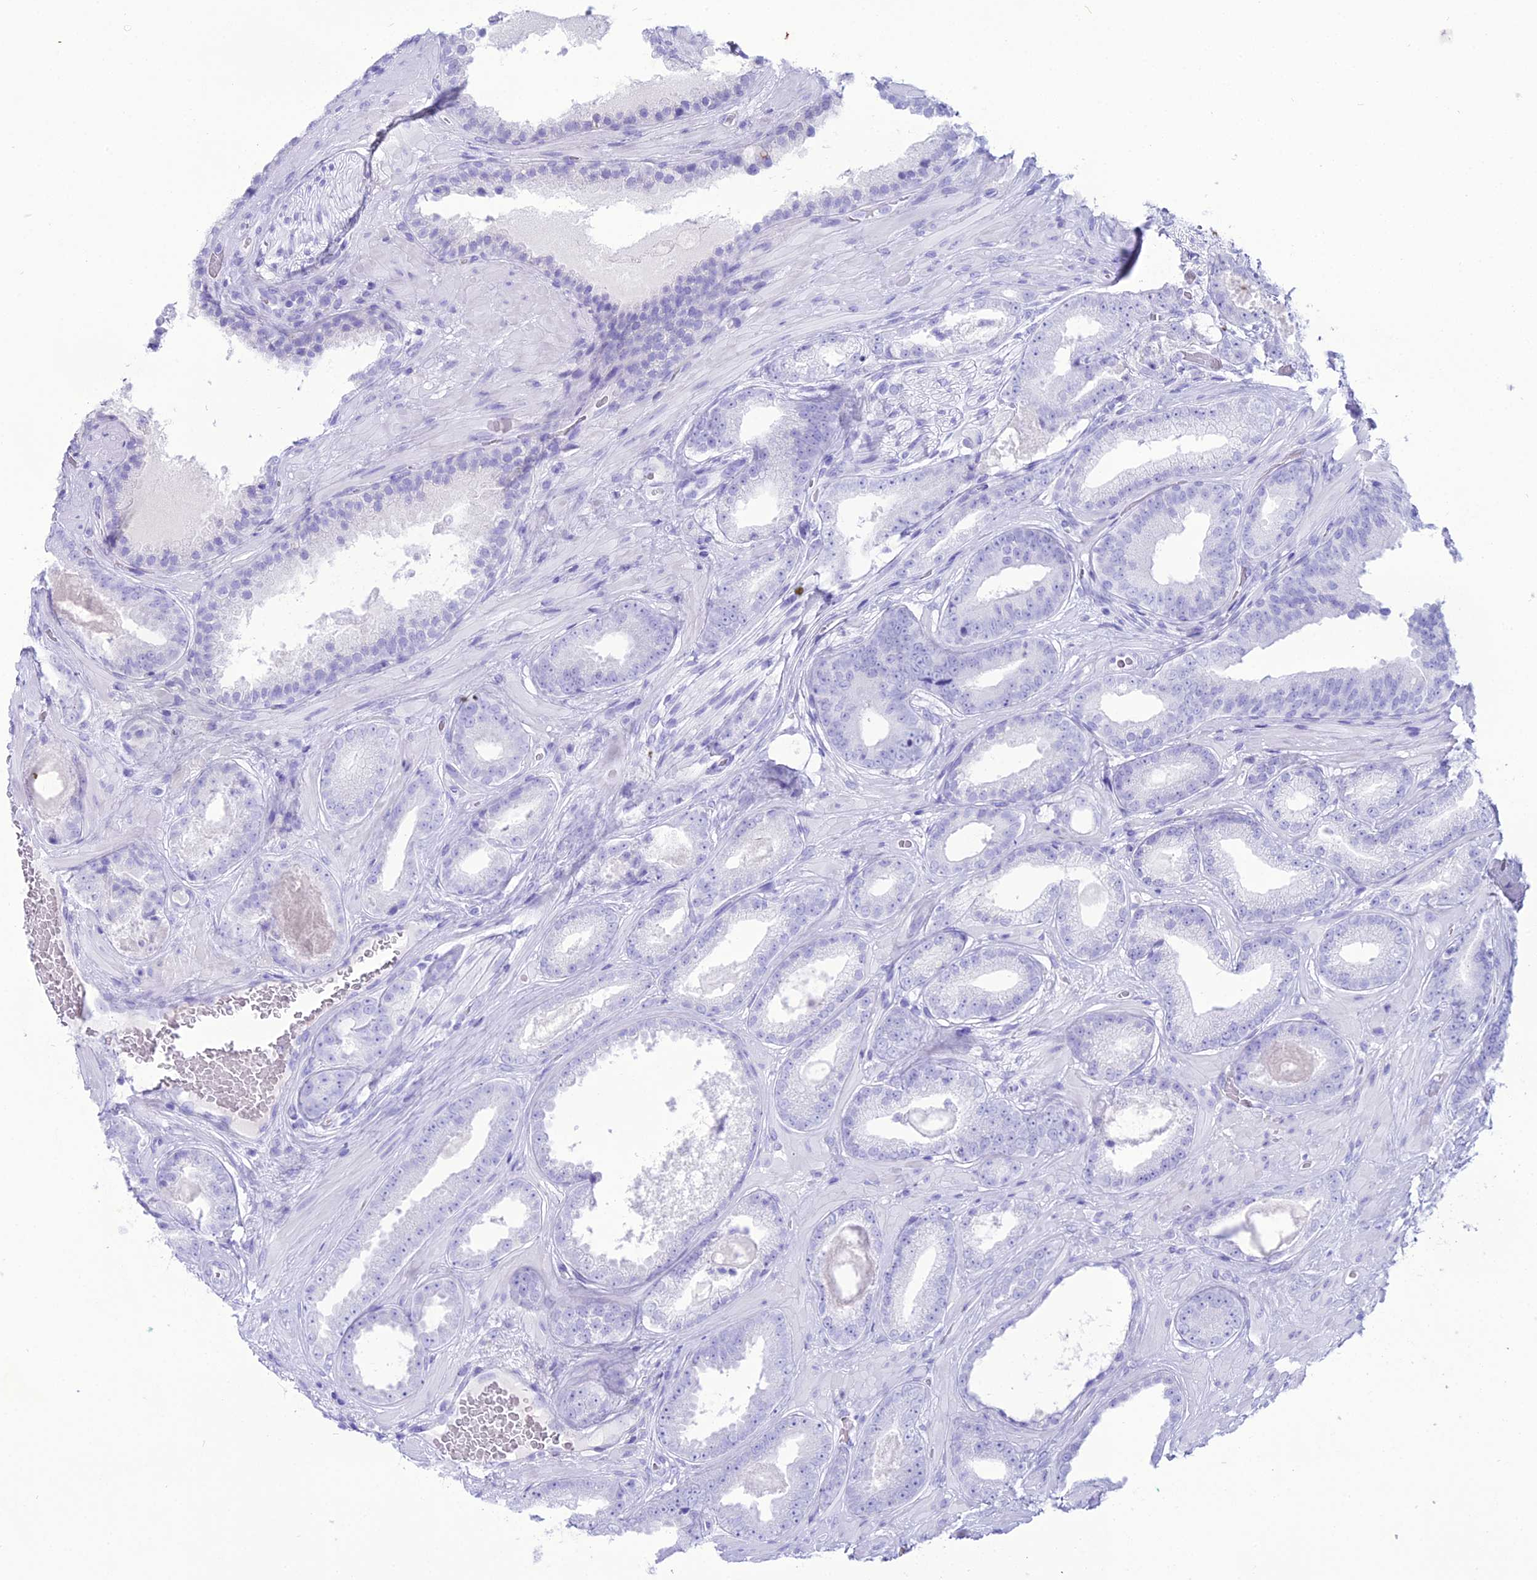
{"staining": {"intensity": "negative", "quantity": "none", "location": "none"}, "tissue": "prostate cancer", "cell_type": "Tumor cells", "image_type": "cancer", "snomed": [{"axis": "morphology", "description": "Adenocarcinoma, Low grade"}, {"axis": "topography", "description": "Prostate"}], "caption": "DAB (3,3'-diaminobenzidine) immunohistochemical staining of human low-grade adenocarcinoma (prostate) demonstrates no significant expression in tumor cells. (DAB immunohistochemistry, high magnification).", "gene": "PNMA5", "patient": {"sex": "male", "age": 57}}